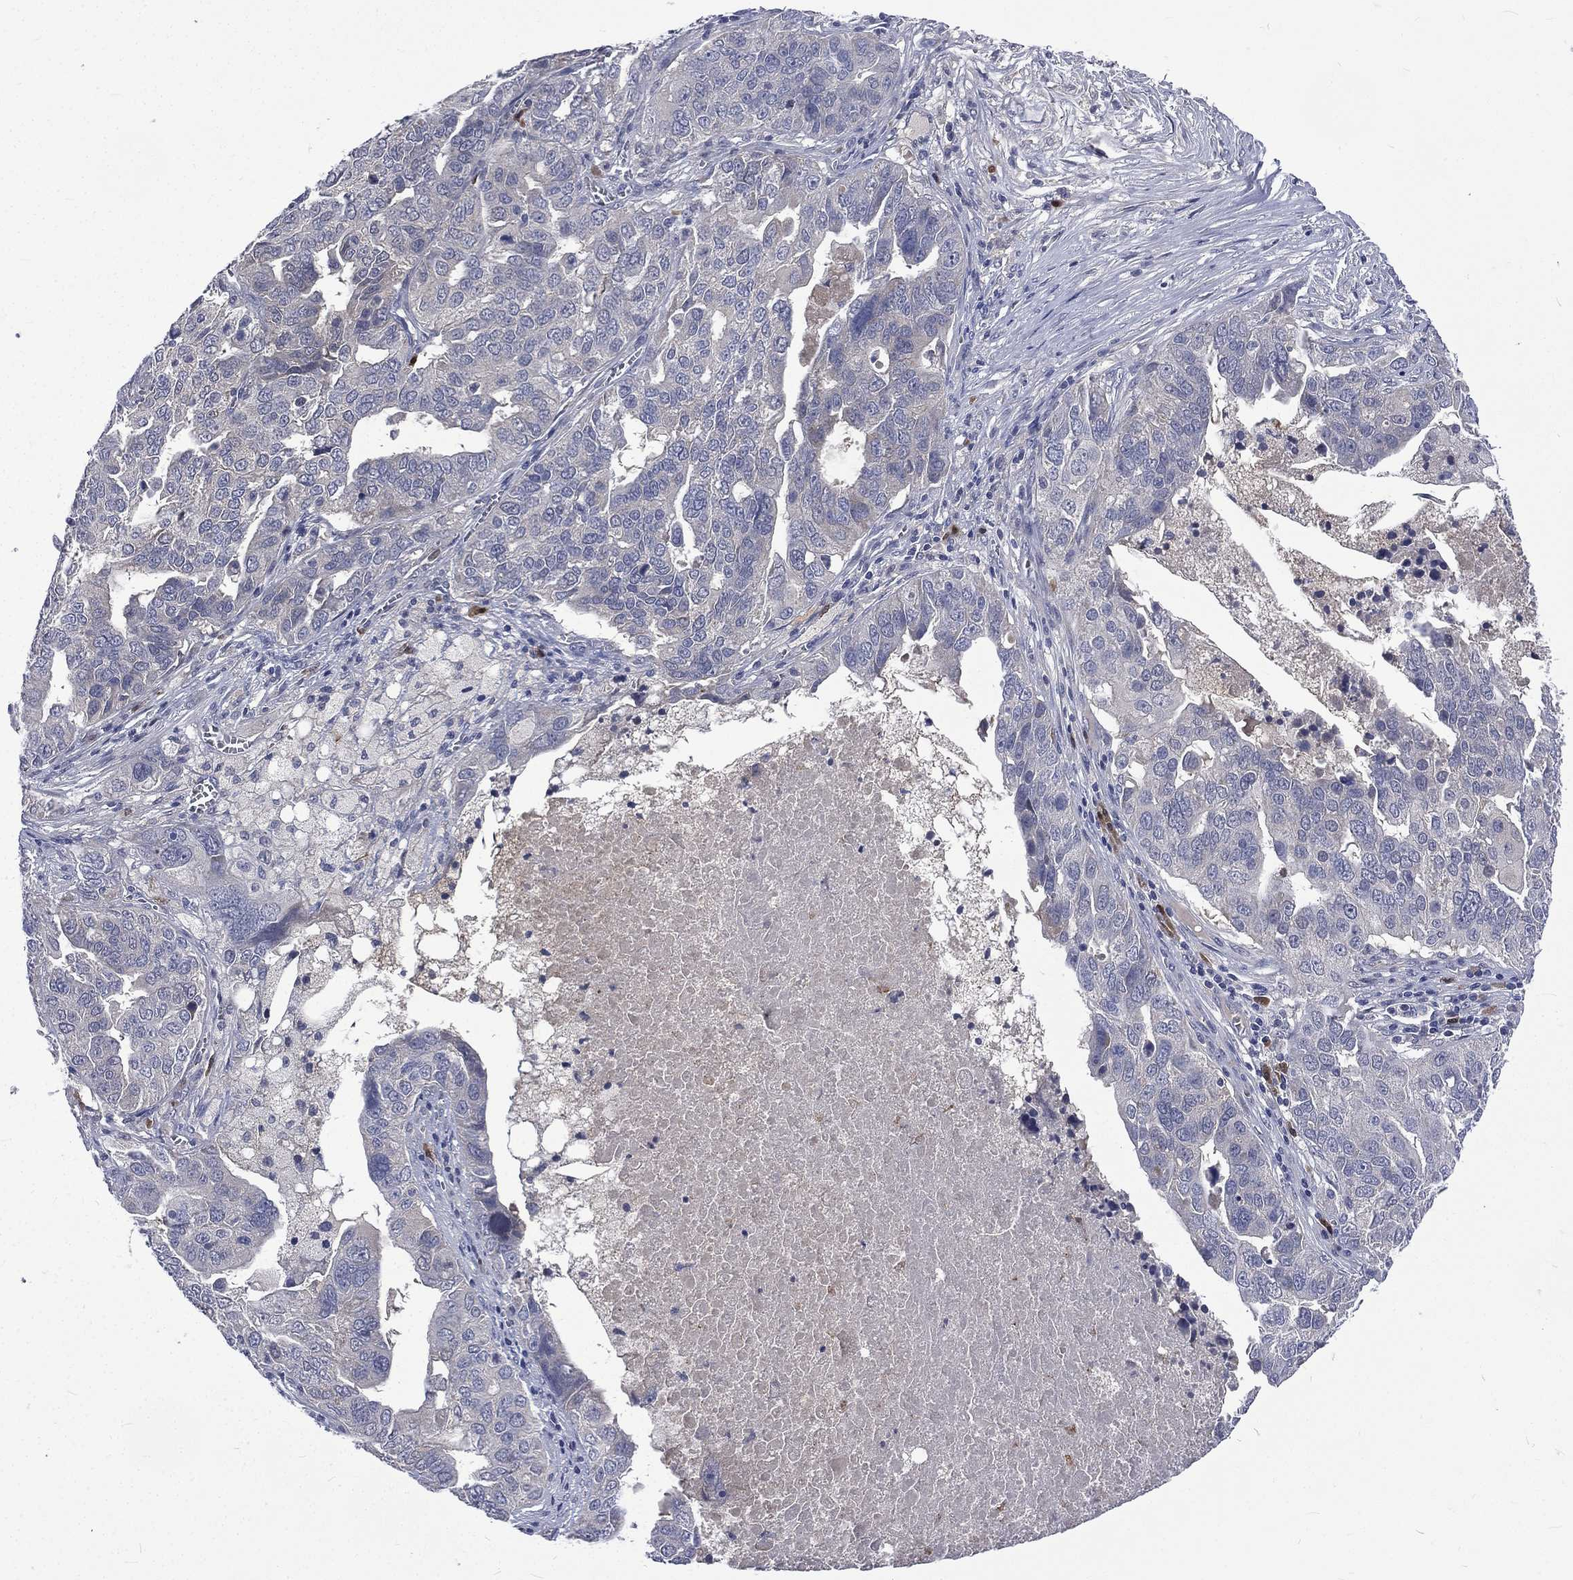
{"staining": {"intensity": "negative", "quantity": "none", "location": "none"}, "tissue": "ovarian cancer", "cell_type": "Tumor cells", "image_type": "cancer", "snomed": [{"axis": "morphology", "description": "Carcinoma, endometroid"}, {"axis": "topography", "description": "Soft tissue"}, {"axis": "topography", "description": "Ovary"}], "caption": "High magnification brightfield microscopy of endometroid carcinoma (ovarian) stained with DAB (brown) and counterstained with hematoxylin (blue): tumor cells show no significant expression.", "gene": "CA12", "patient": {"sex": "female", "age": 52}}